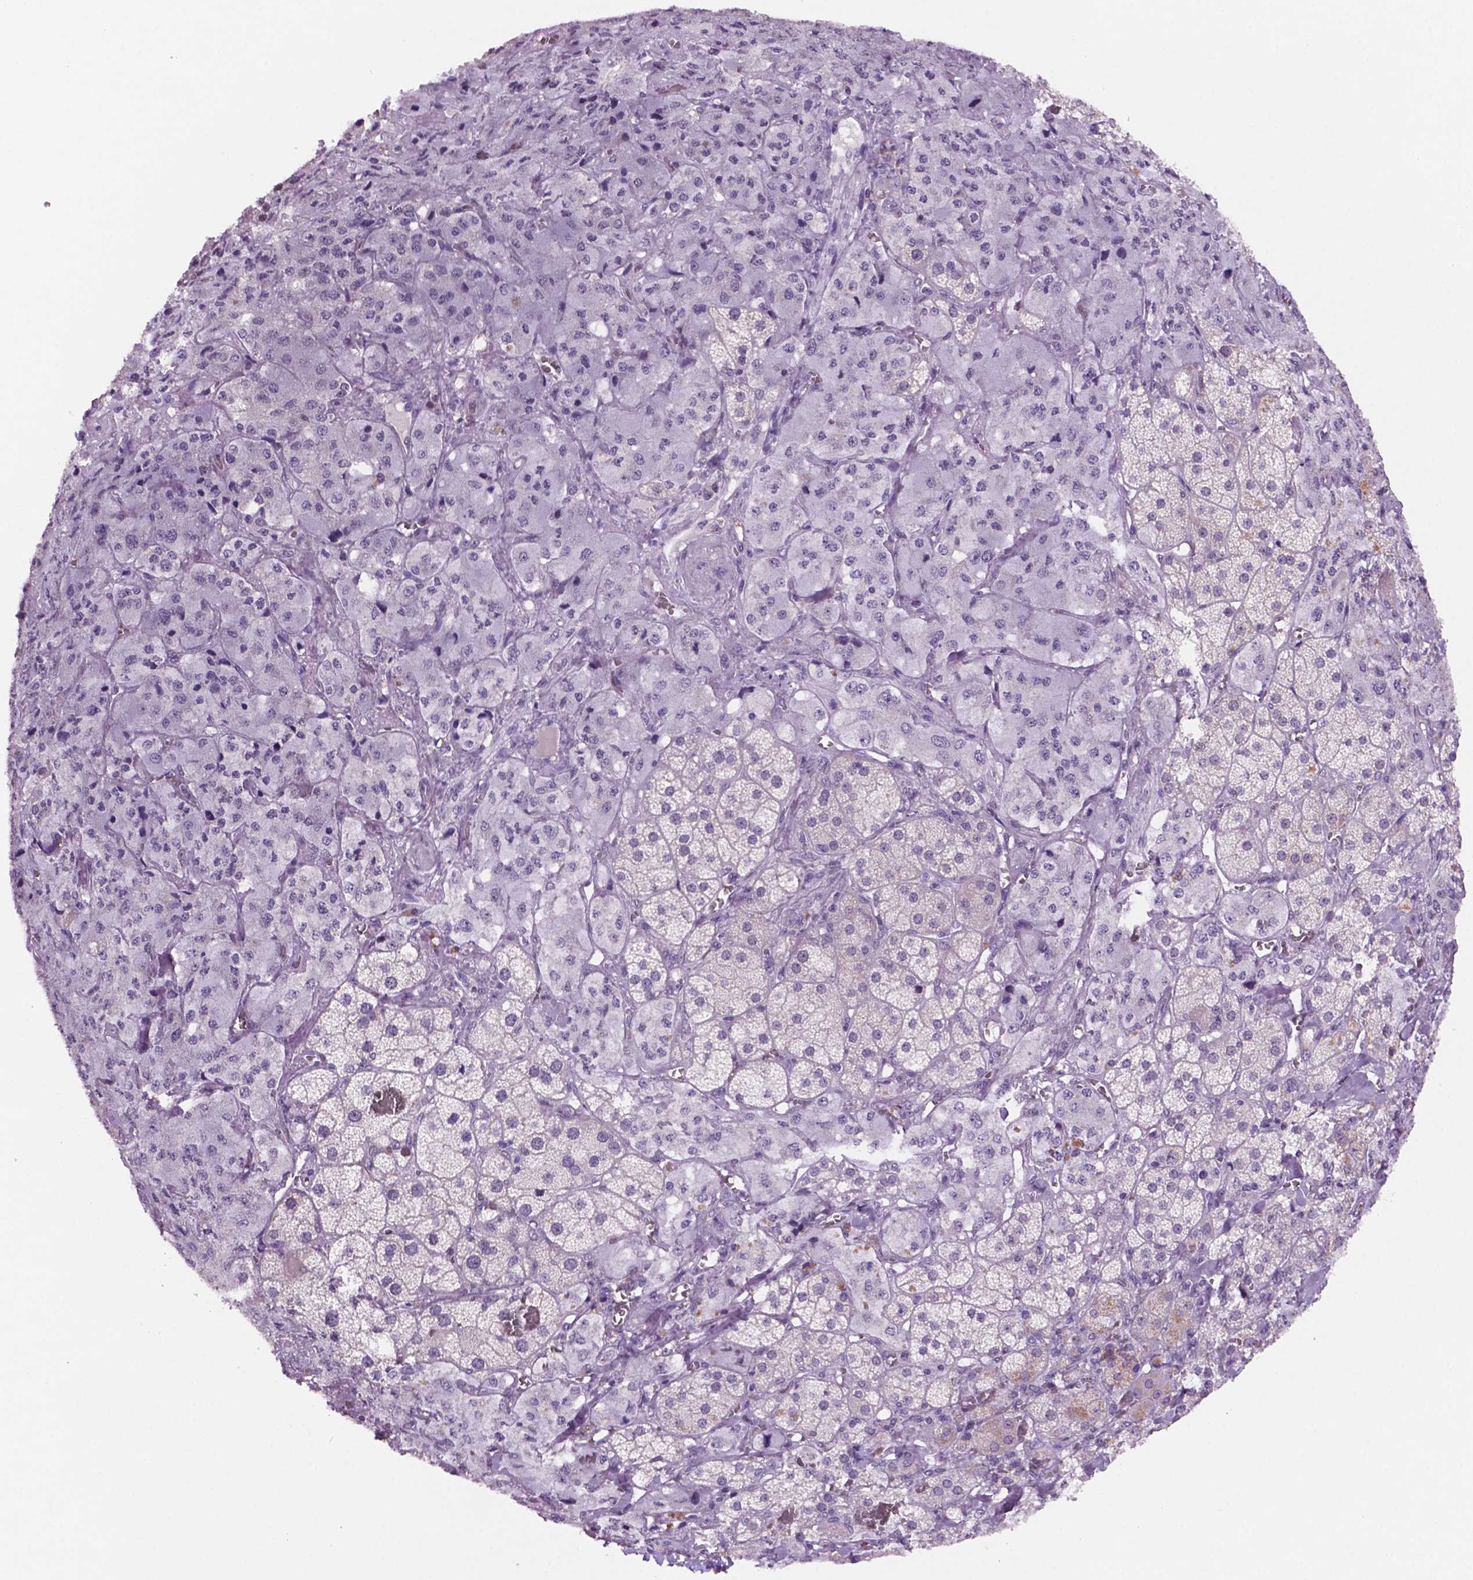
{"staining": {"intensity": "negative", "quantity": "none", "location": "none"}, "tissue": "adrenal gland", "cell_type": "Glandular cells", "image_type": "normal", "snomed": [{"axis": "morphology", "description": "Normal tissue, NOS"}, {"axis": "topography", "description": "Adrenal gland"}], "caption": "A high-resolution photomicrograph shows immunohistochemistry (IHC) staining of benign adrenal gland, which shows no significant positivity in glandular cells.", "gene": "NCOR1", "patient": {"sex": "male", "age": 57}}